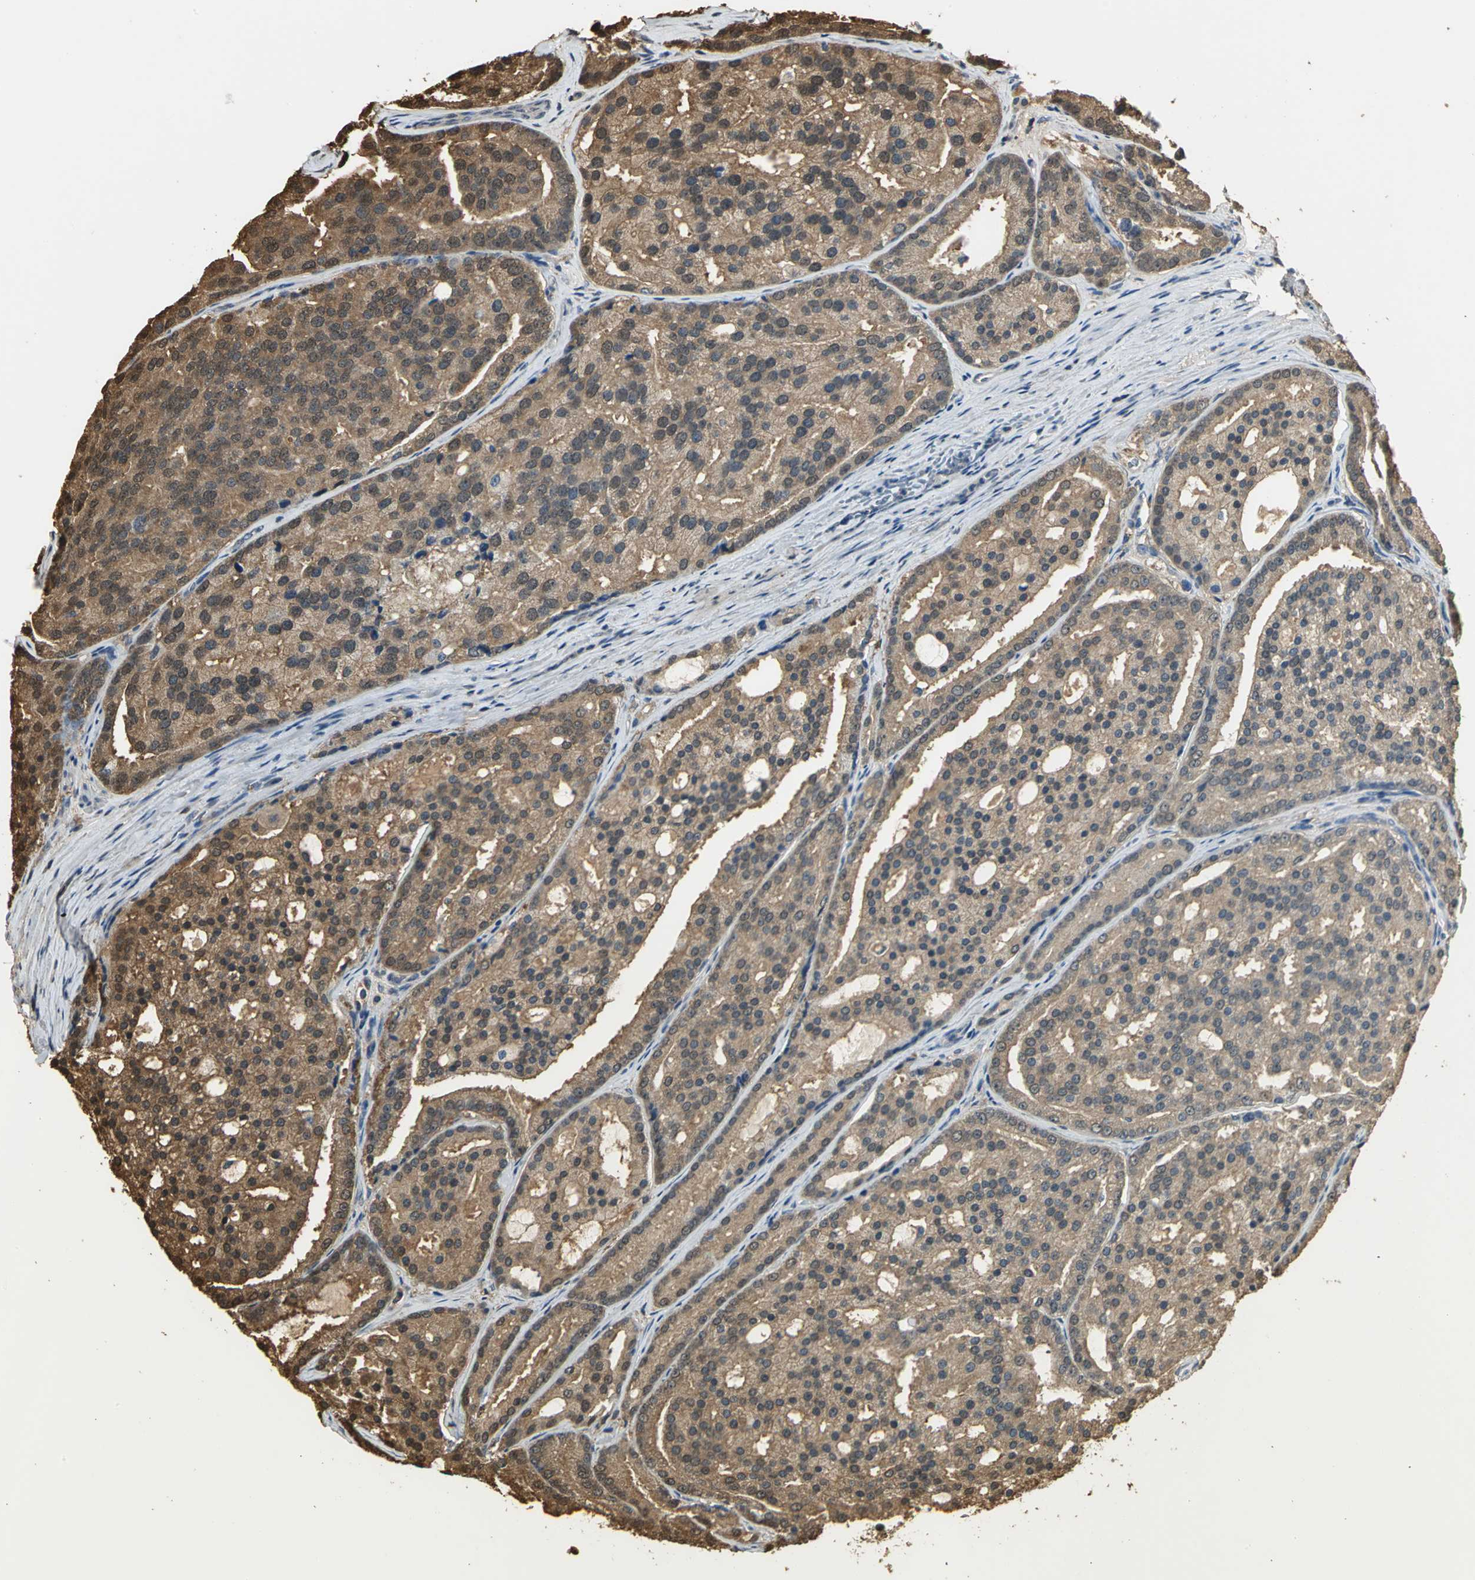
{"staining": {"intensity": "moderate", "quantity": ">75%", "location": "cytoplasmic/membranous"}, "tissue": "prostate cancer", "cell_type": "Tumor cells", "image_type": "cancer", "snomed": [{"axis": "morphology", "description": "Adenocarcinoma, High grade"}, {"axis": "topography", "description": "Prostate"}], "caption": "Prostate cancer (adenocarcinoma (high-grade)) stained with immunohistochemistry (IHC) displays moderate cytoplasmic/membranous staining in about >75% of tumor cells.", "gene": "PARK7", "patient": {"sex": "male", "age": 64}}